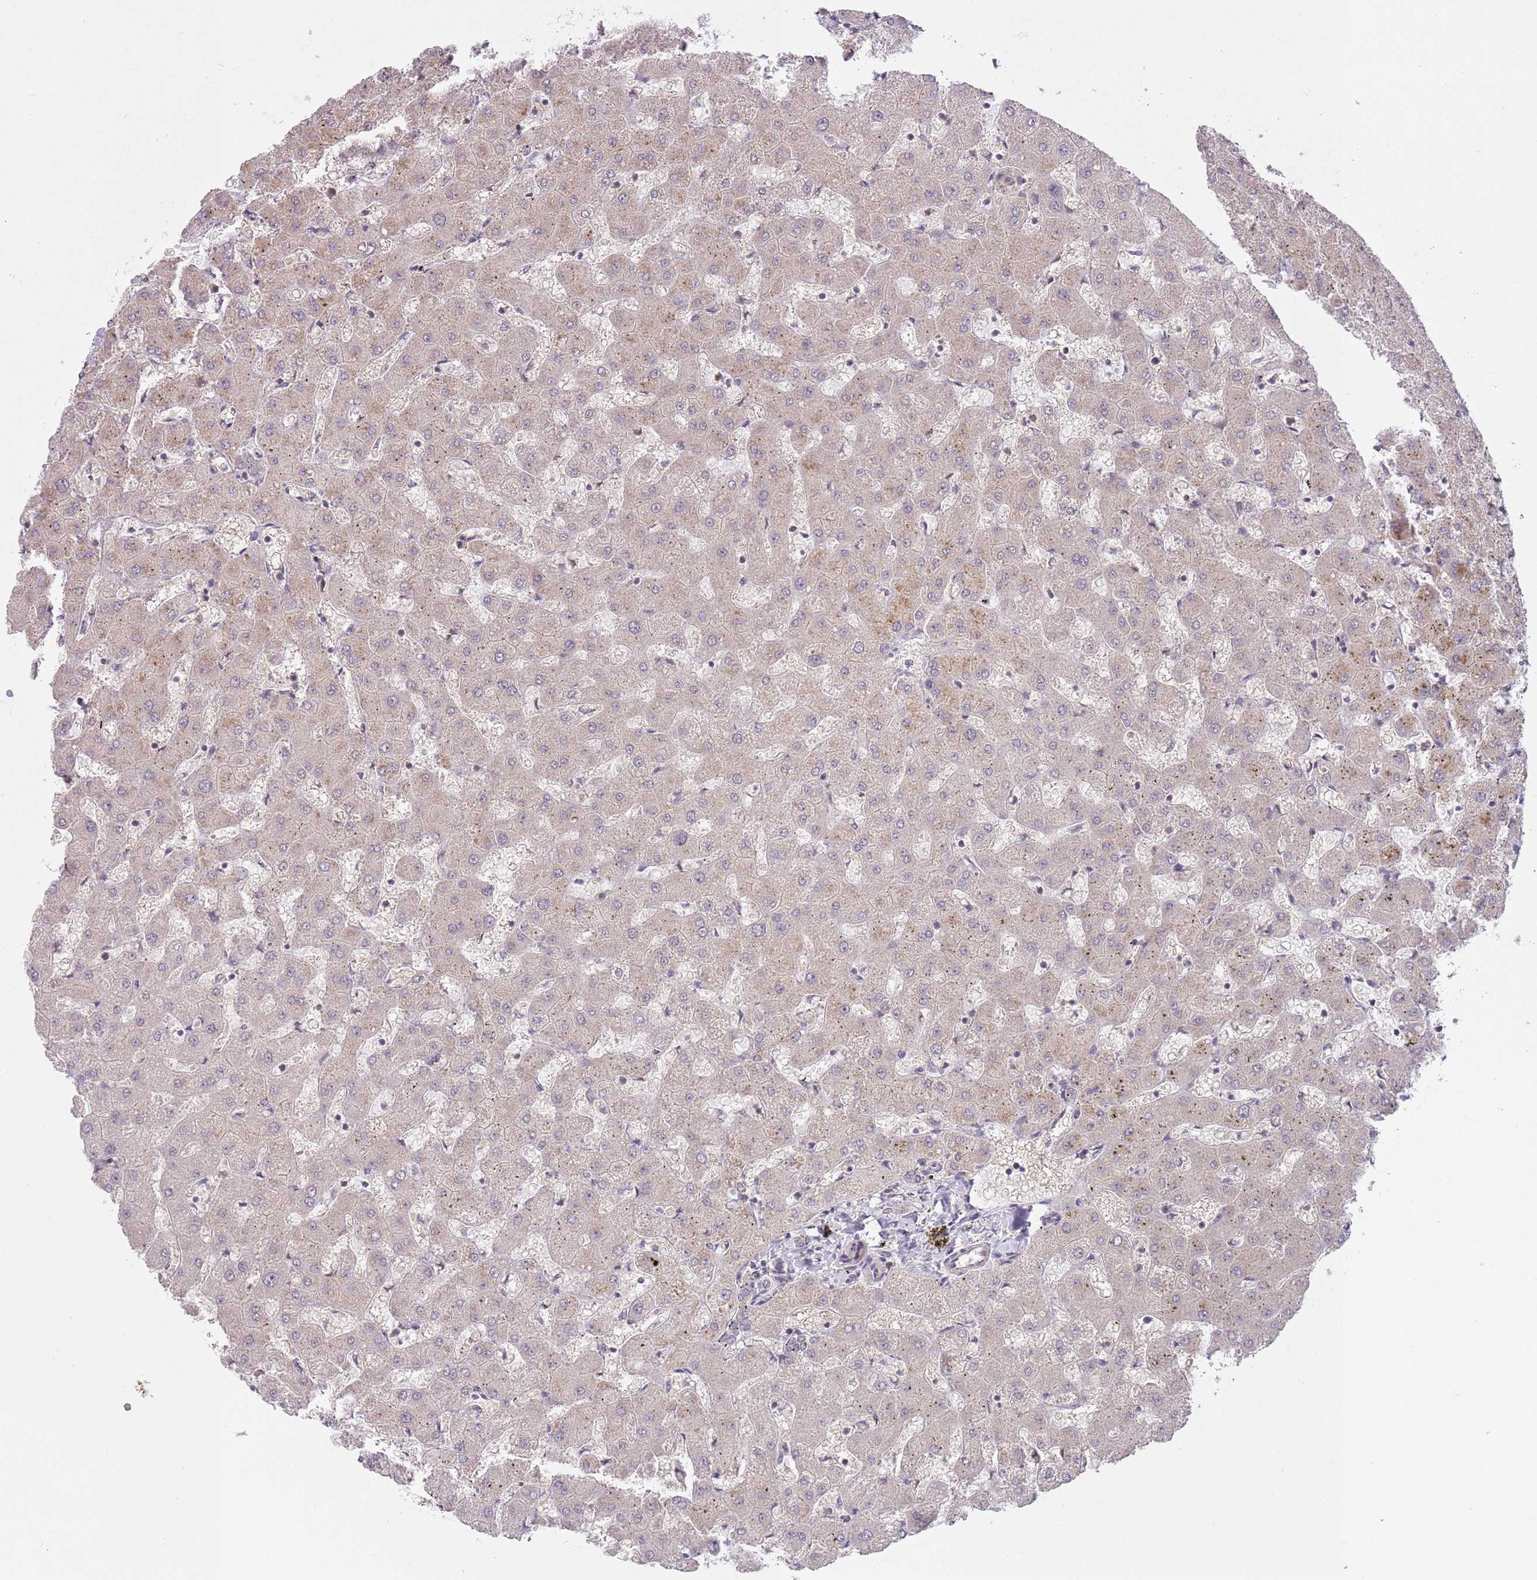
{"staining": {"intensity": "weak", "quantity": "<25%", "location": "cytoplasmic/membranous"}, "tissue": "liver", "cell_type": "Cholangiocytes", "image_type": "normal", "snomed": [{"axis": "morphology", "description": "Normal tissue, NOS"}, {"axis": "topography", "description": "Liver"}], "caption": "Immunohistochemical staining of unremarkable liver demonstrates no significant expression in cholangiocytes. (Brightfield microscopy of DAB IHC at high magnification).", "gene": "ADAMTS3", "patient": {"sex": "female", "age": 63}}